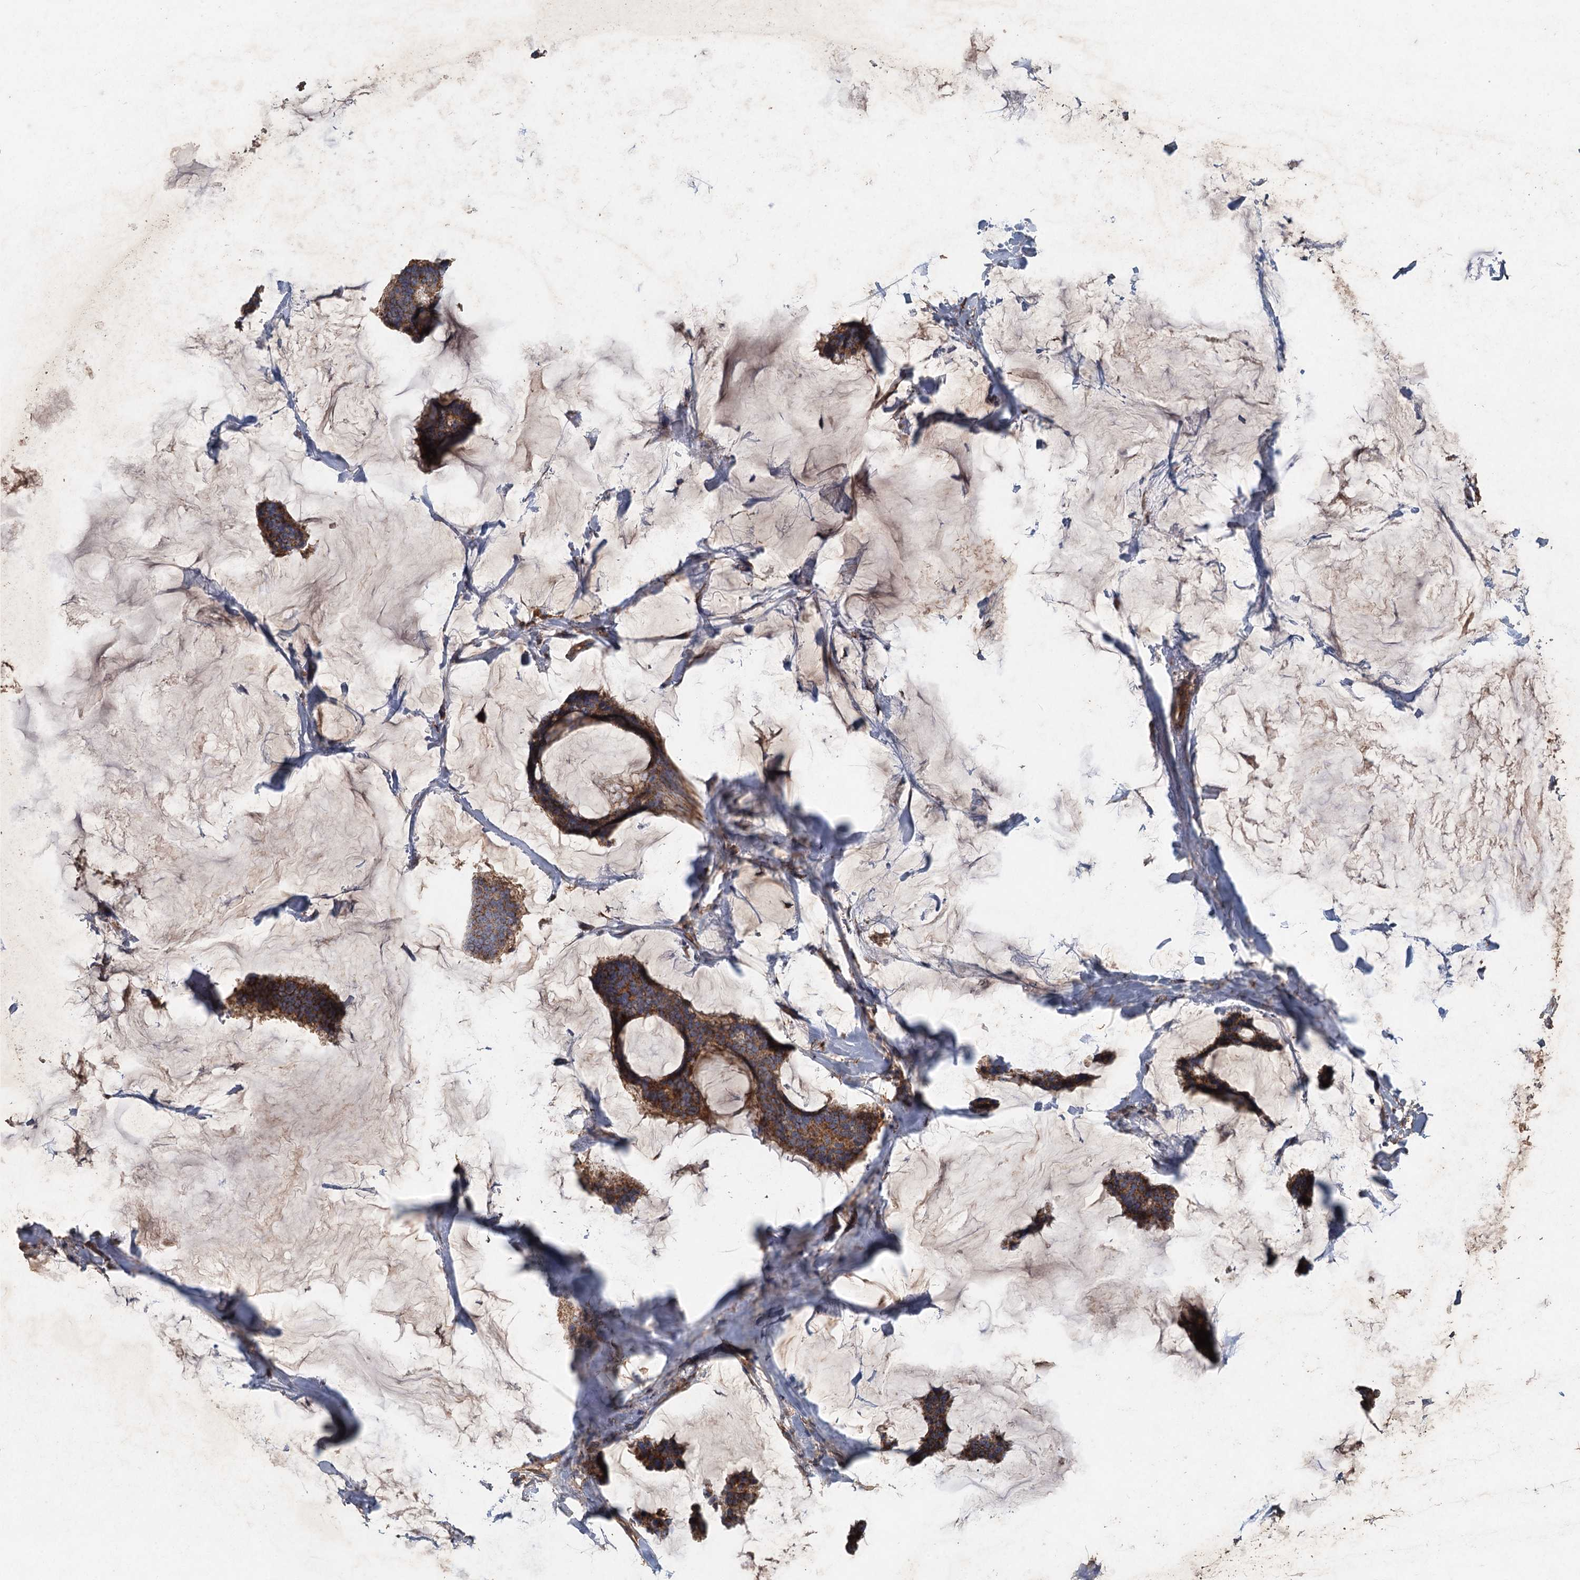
{"staining": {"intensity": "strong", "quantity": ">75%", "location": "cytoplasmic/membranous"}, "tissue": "breast cancer", "cell_type": "Tumor cells", "image_type": "cancer", "snomed": [{"axis": "morphology", "description": "Duct carcinoma"}, {"axis": "topography", "description": "Breast"}], "caption": "Strong cytoplasmic/membranous protein positivity is seen in approximately >75% of tumor cells in infiltrating ductal carcinoma (breast). (Brightfield microscopy of DAB IHC at high magnification).", "gene": "BCS1L", "patient": {"sex": "female", "age": 93}}